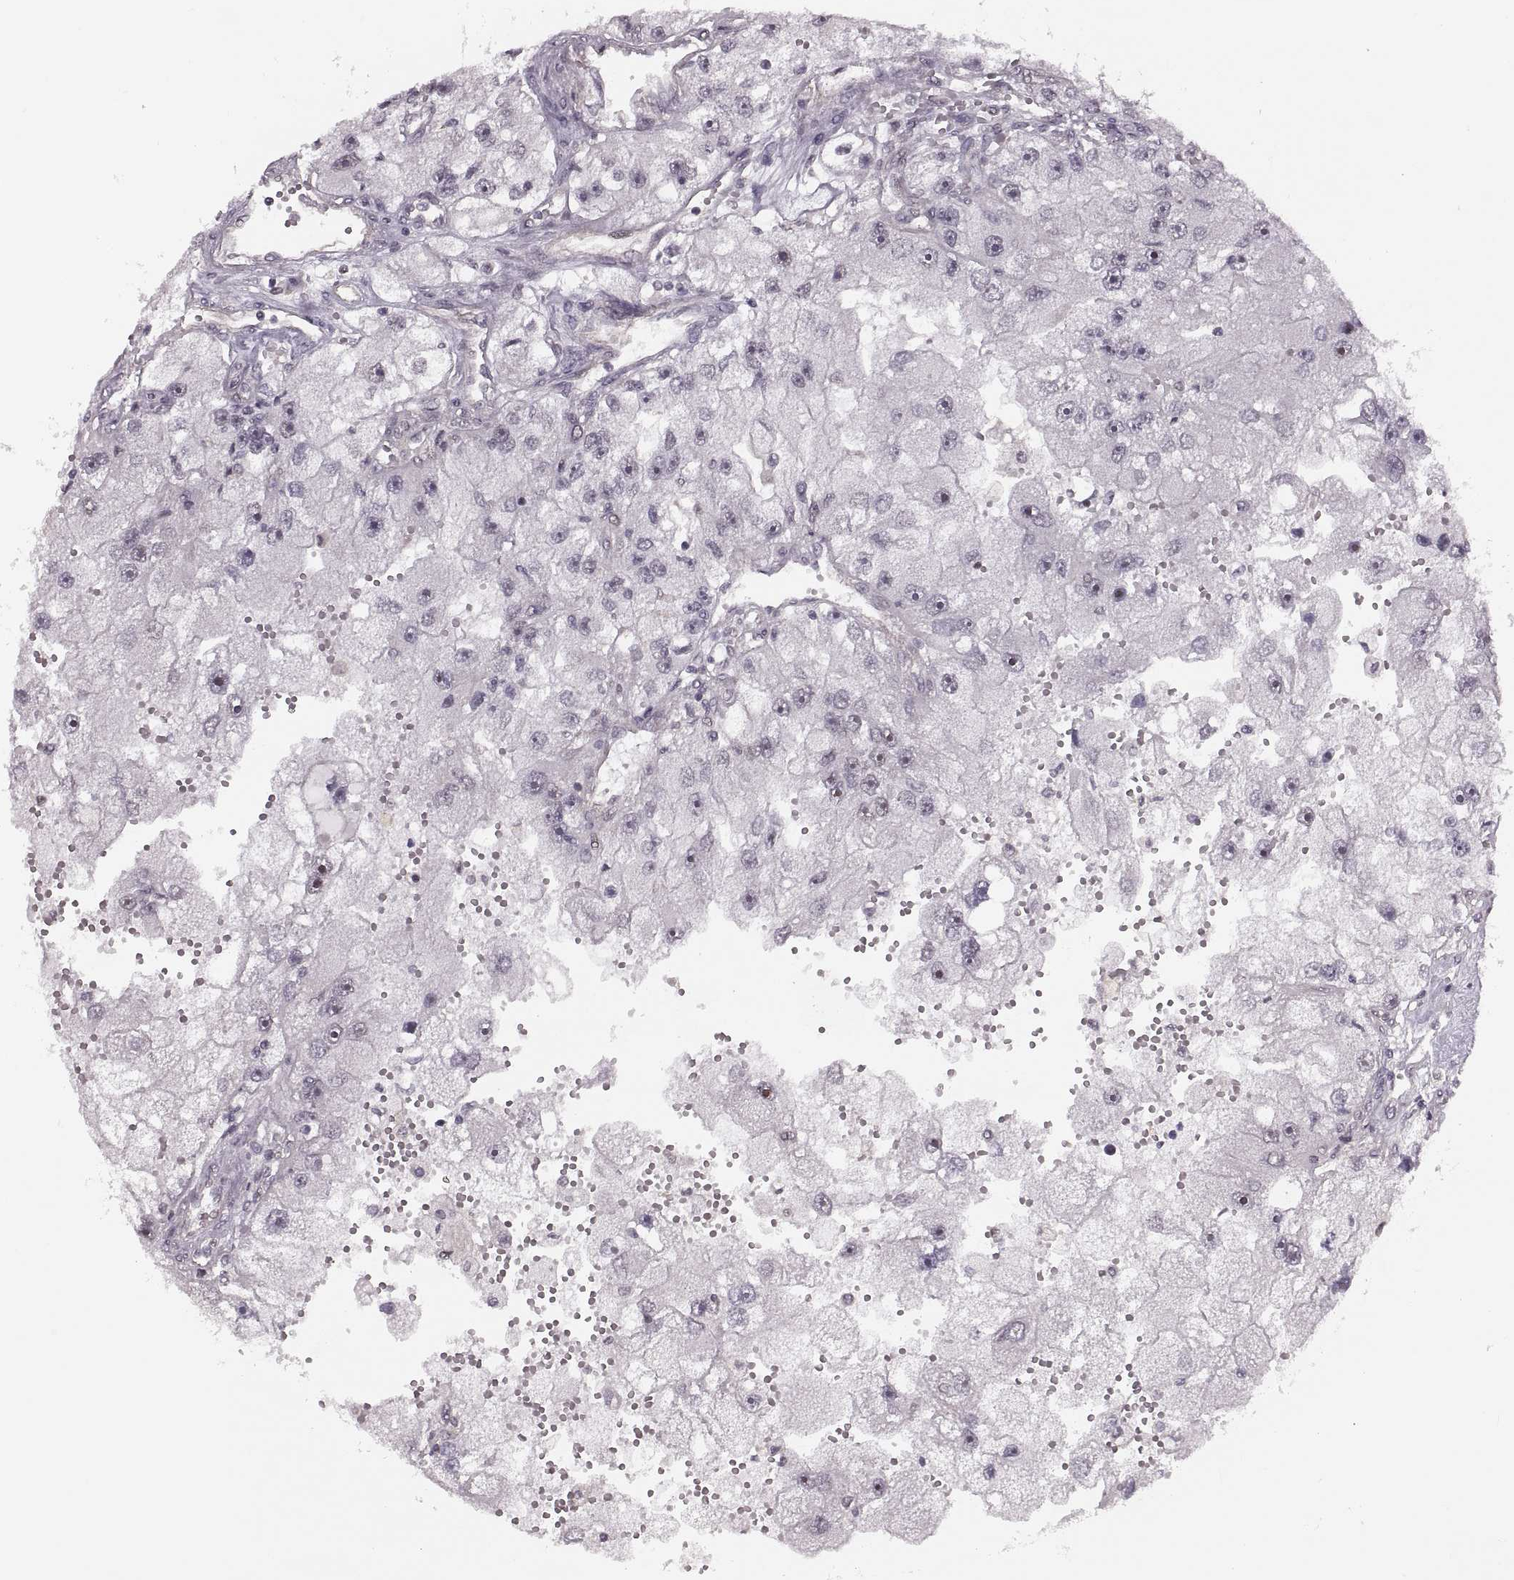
{"staining": {"intensity": "negative", "quantity": "none", "location": "none"}, "tissue": "renal cancer", "cell_type": "Tumor cells", "image_type": "cancer", "snomed": [{"axis": "morphology", "description": "Adenocarcinoma, NOS"}, {"axis": "topography", "description": "Kidney"}], "caption": "DAB immunohistochemical staining of renal cancer (adenocarcinoma) shows no significant expression in tumor cells. The staining was performed using DAB to visualize the protein expression in brown, while the nuclei were stained in blue with hematoxylin (Magnification: 20x).", "gene": "LUZP2", "patient": {"sex": "male", "age": 63}}